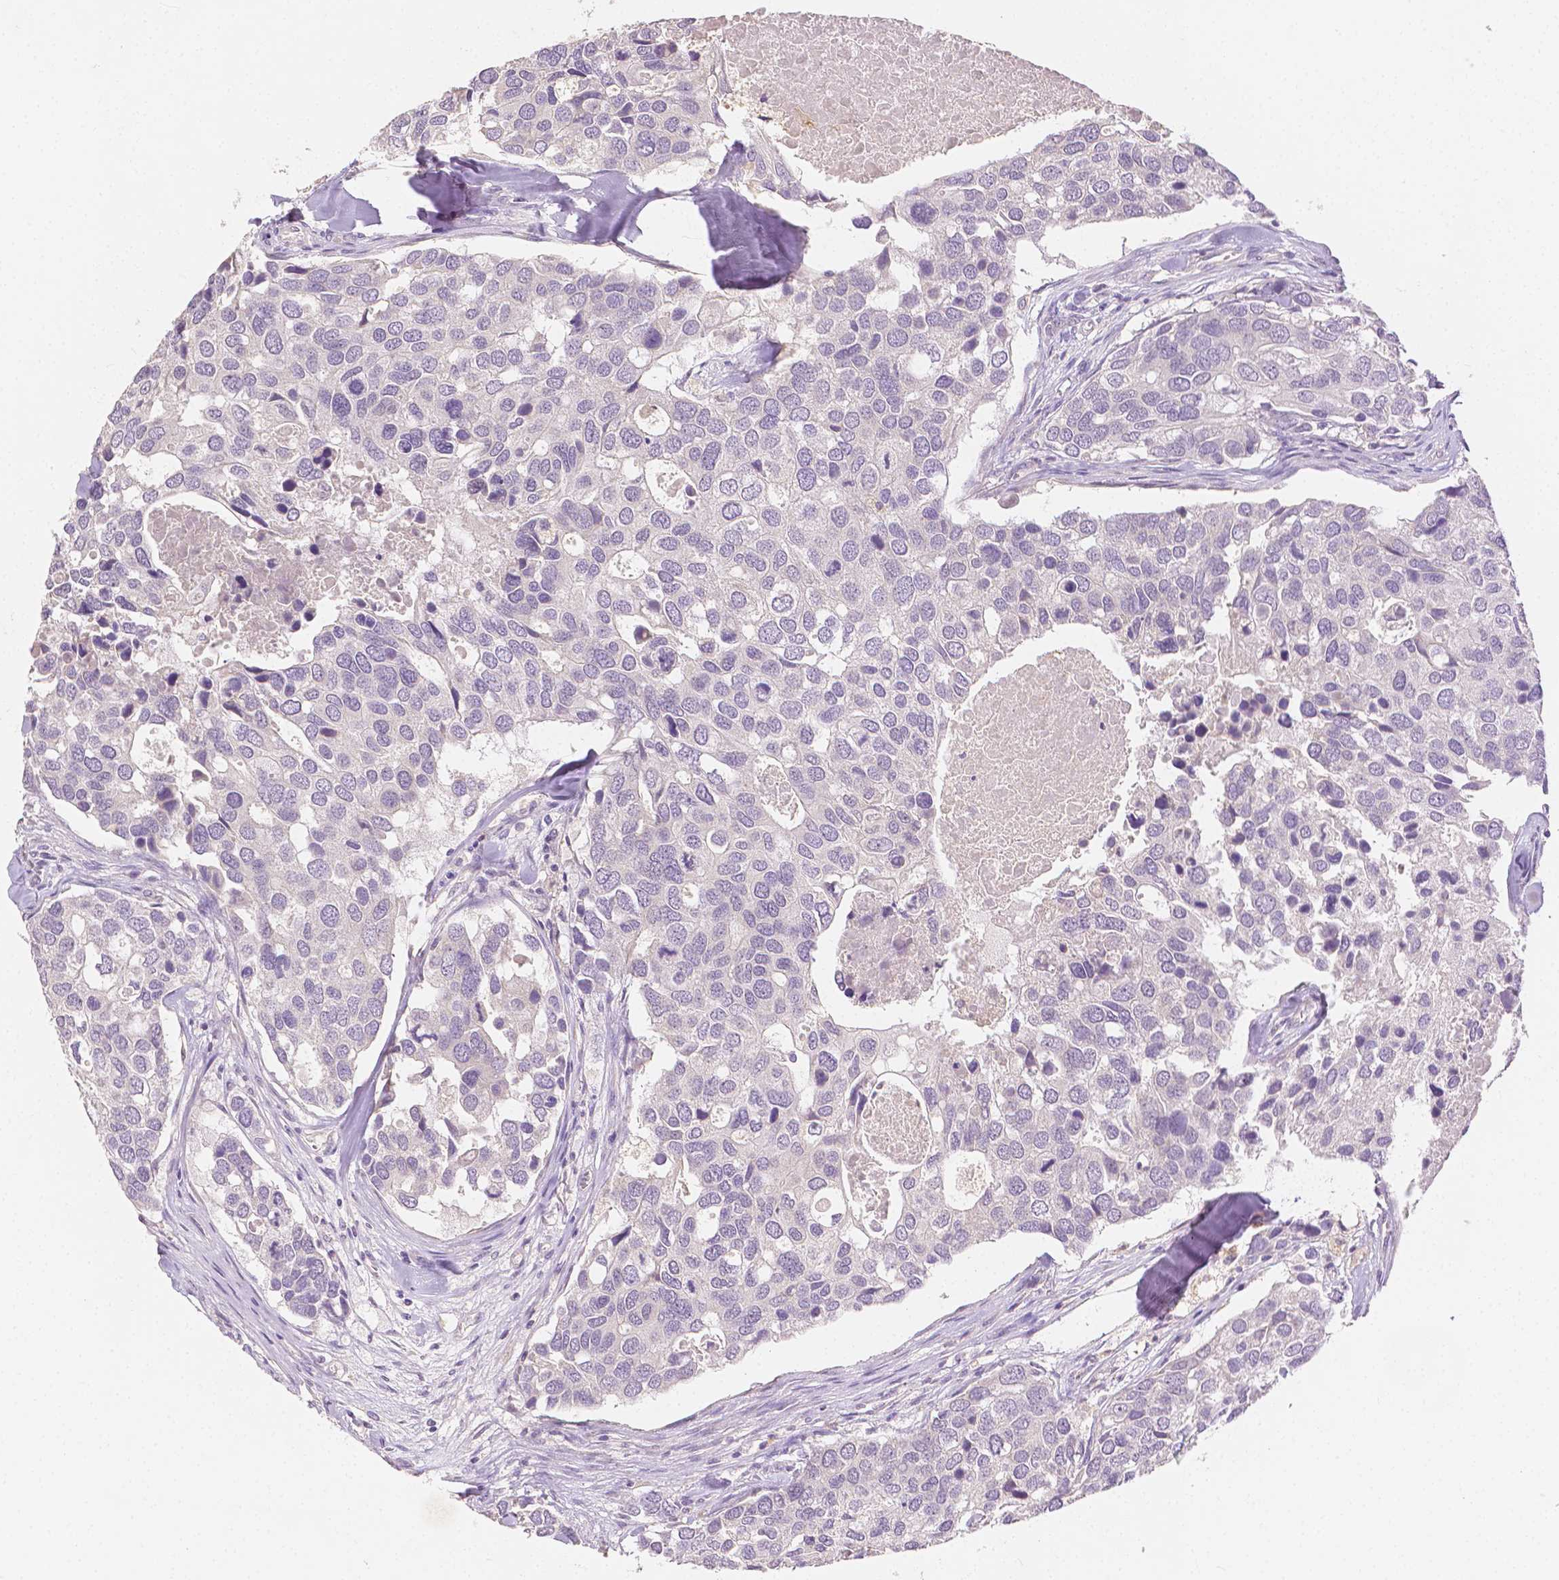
{"staining": {"intensity": "negative", "quantity": "none", "location": "none"}, "tissue": "breast cancer", "cell_type": "Tumor cells", "image_type": "cancer", "snomed": [{"axis": "morphology", "description": "Duct carcinoma"}, {"axis": "topography", "description": "Breast"}], "caption": "There is no significant staining in tumor cells of breast cancer (infiltrating ductal carcinoma).", "gene": "TGM1", "patient": {"sex": "female", "age": 83}}